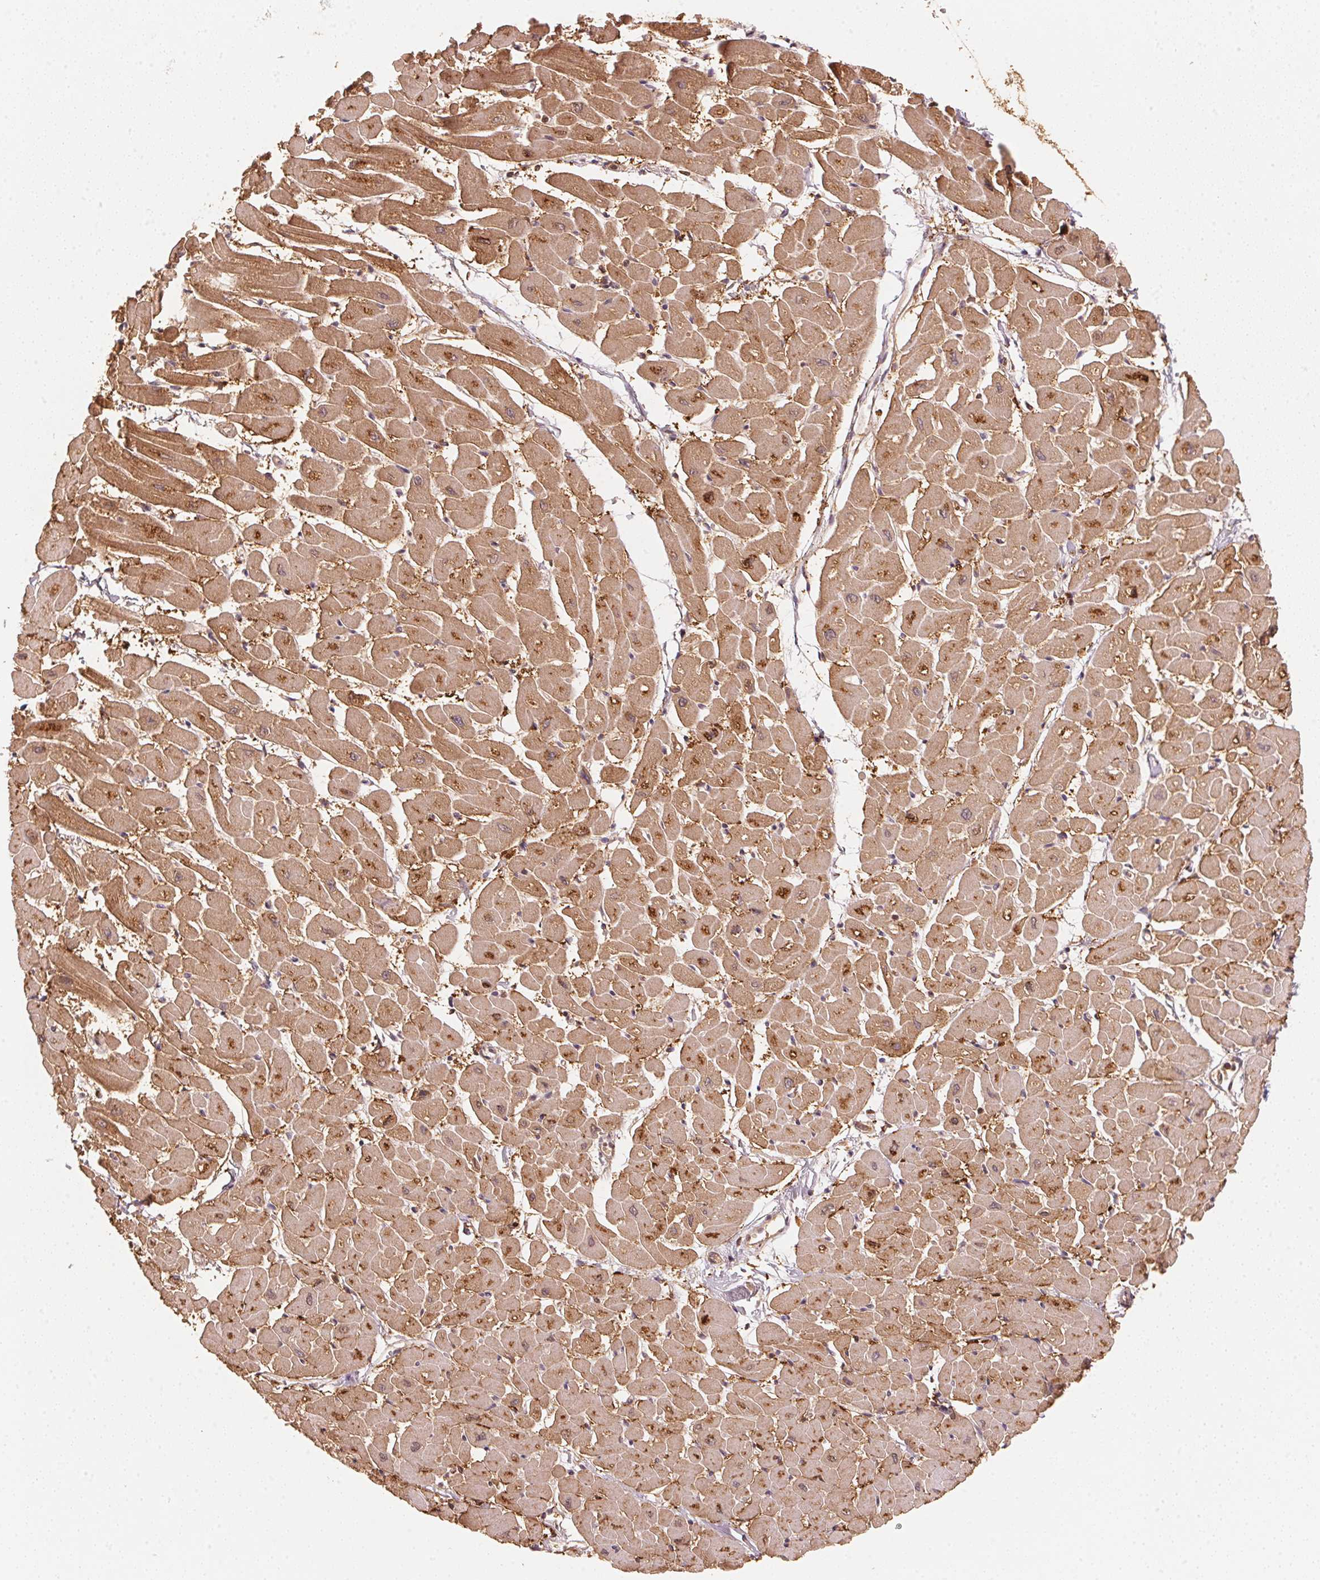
{"staining": {"intensity": "strong", "quantity": ">75%", "location": "cytoplasmic/membranous"}, "tissue": "heart muscle", "cell_type": "Cardiomyocytes", "image_type": "normal", "snomed": [{"axis": "morphology", "description": "Normal tissue, NOS"}, {"axis": "topography", "description": "Heart"}], "caption": "Protein expression analysis of normal heart muscle shows strong cytoplasmic/membranous staining in approximately >75% of cardiomyocytes. (brown staining indicates protein expression, while blue staining denotes nuclei).", "gene": "C2orf73", "patient": {"sex": "male", "age": 57}}